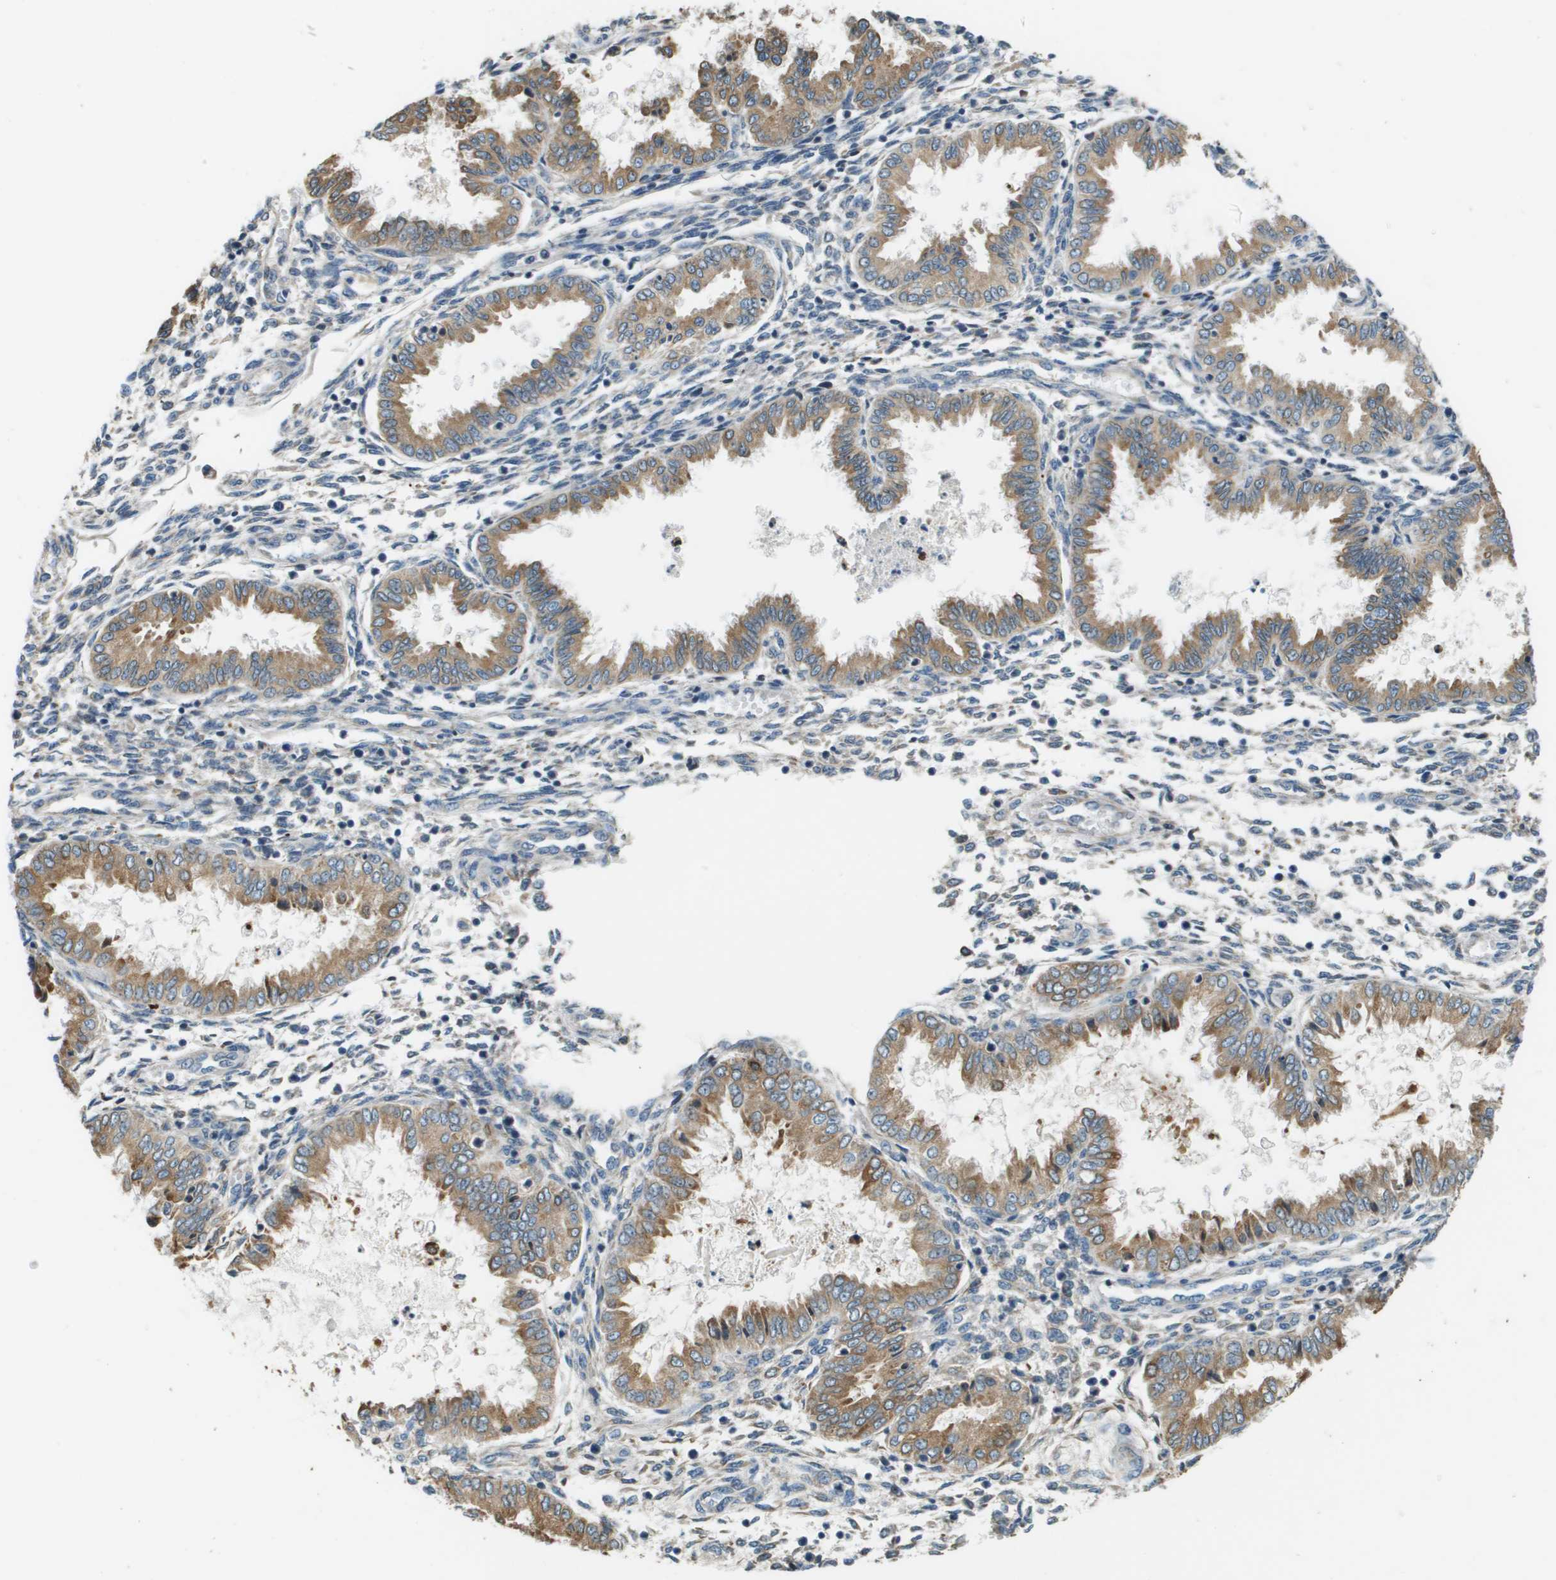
{"staining": {"intensity": "negative", "quantity": "none", "location": "none"}, "tissue": "endometrium", "cell_type": "Cells in endometrial stroma", "image_type": "normal", "snomed": [{"axis": "morphology", "description": "Normal tissue, NOS"}, {"axis": "topography", "description": "Endometrium"}], "caption": "Protein analysis of benign endometrium shows no significant positivity in cells in endometrial stroma.", "gene": "SAMSN1", "patient": {"sex": "female", "age": 33}}